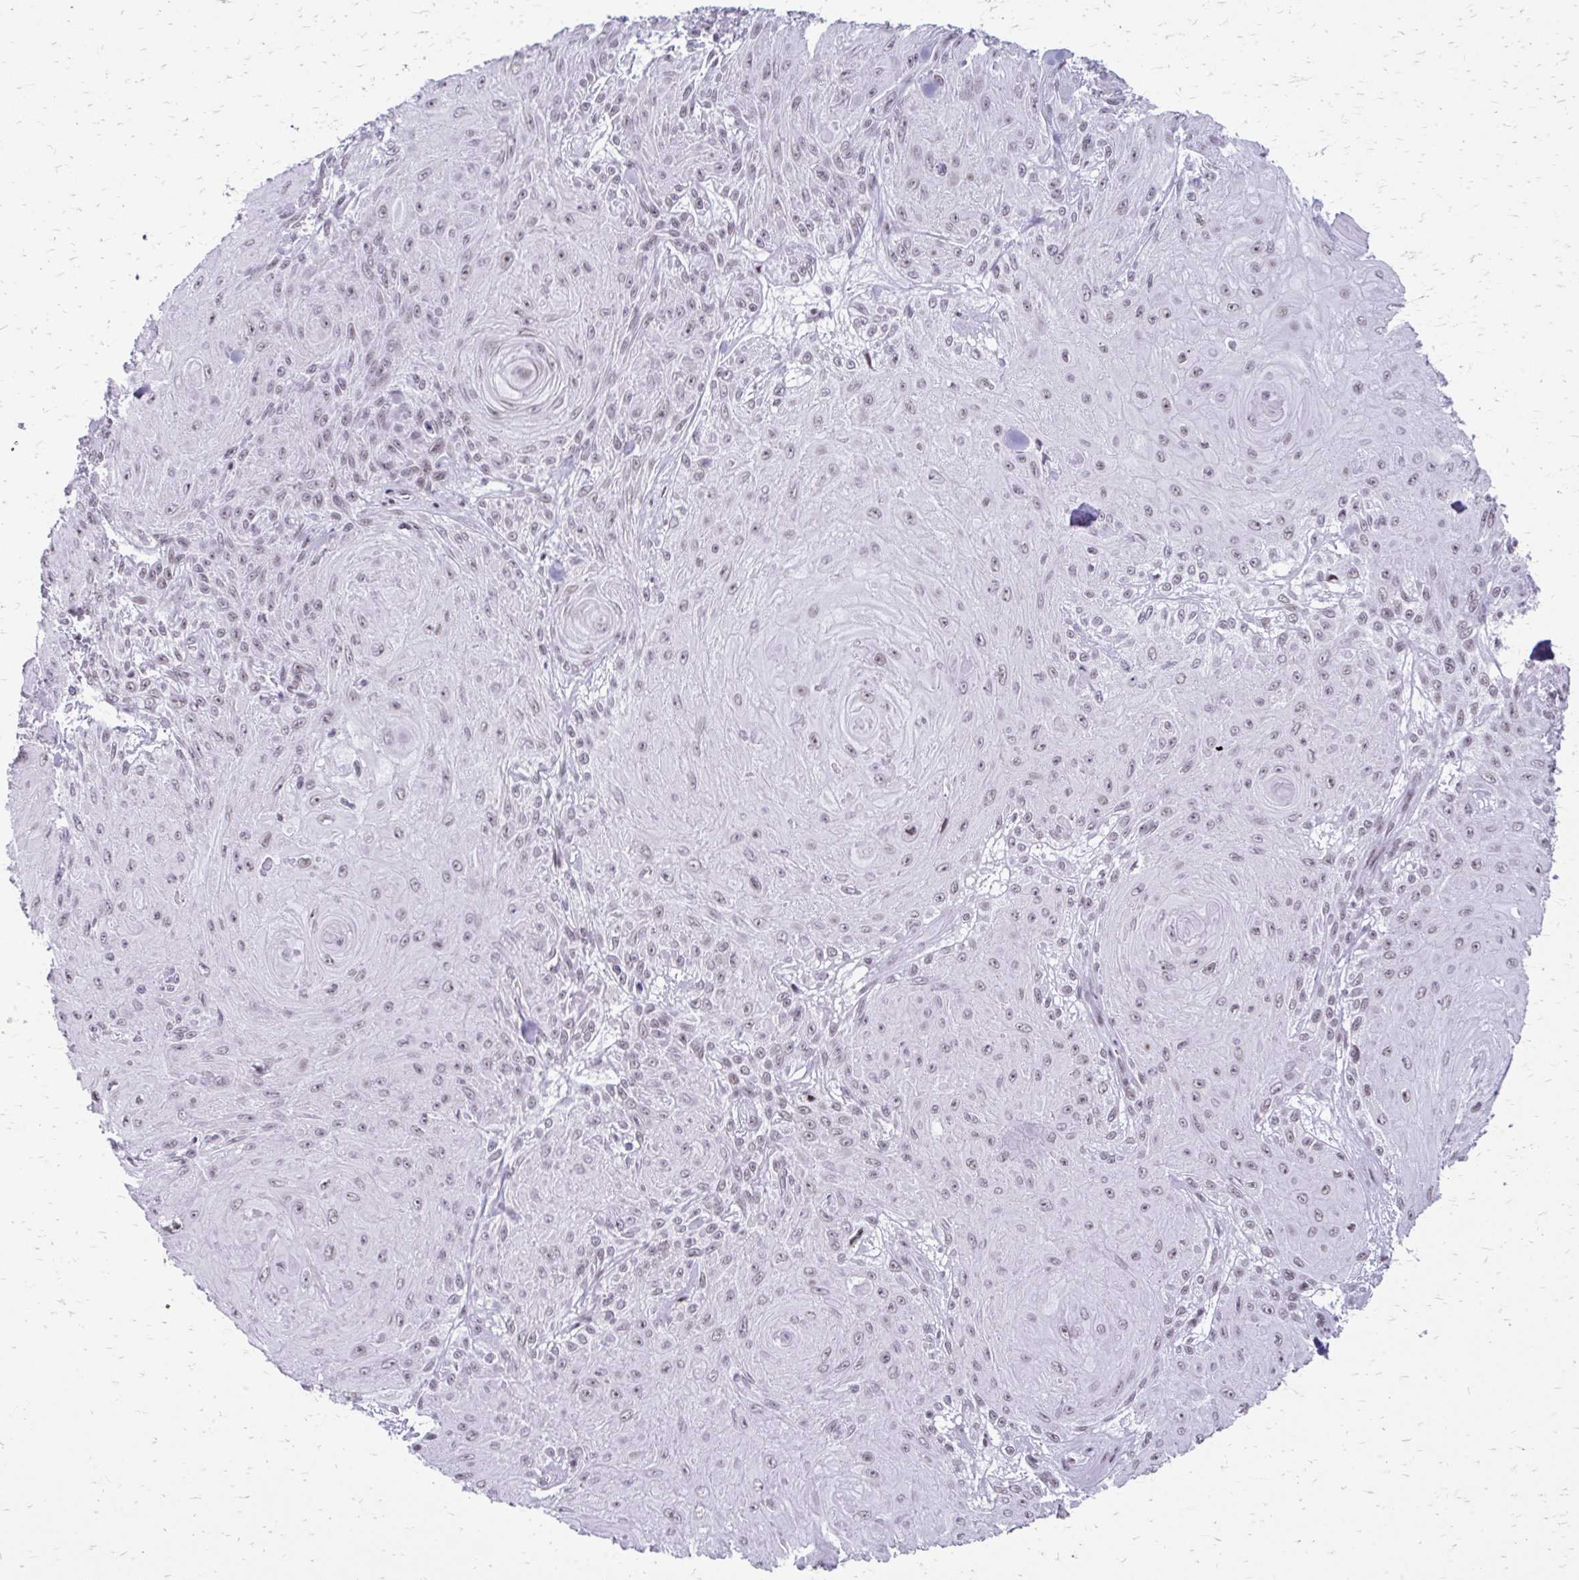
{"staining": {"intensity": "weak", "quantity": "<25%", "location": "nuclear"}, "tissue": "skin cancer", "cell_type": "Tumor cells", "image_type": "cancer", "snomed": [{"axis": "morphology", "description": "Squamous cell carcinoma, NOS"}, {"axis": "topography", "description": "Skin"}], "caption": "IHC image of neoplastic tissue: human squamous cell carcinoma (skin) stained with DAB exhibits no significant protein positivity in tumor cells.", "gene": "SS18", "patient": {"sex": "male", "age": 88}}